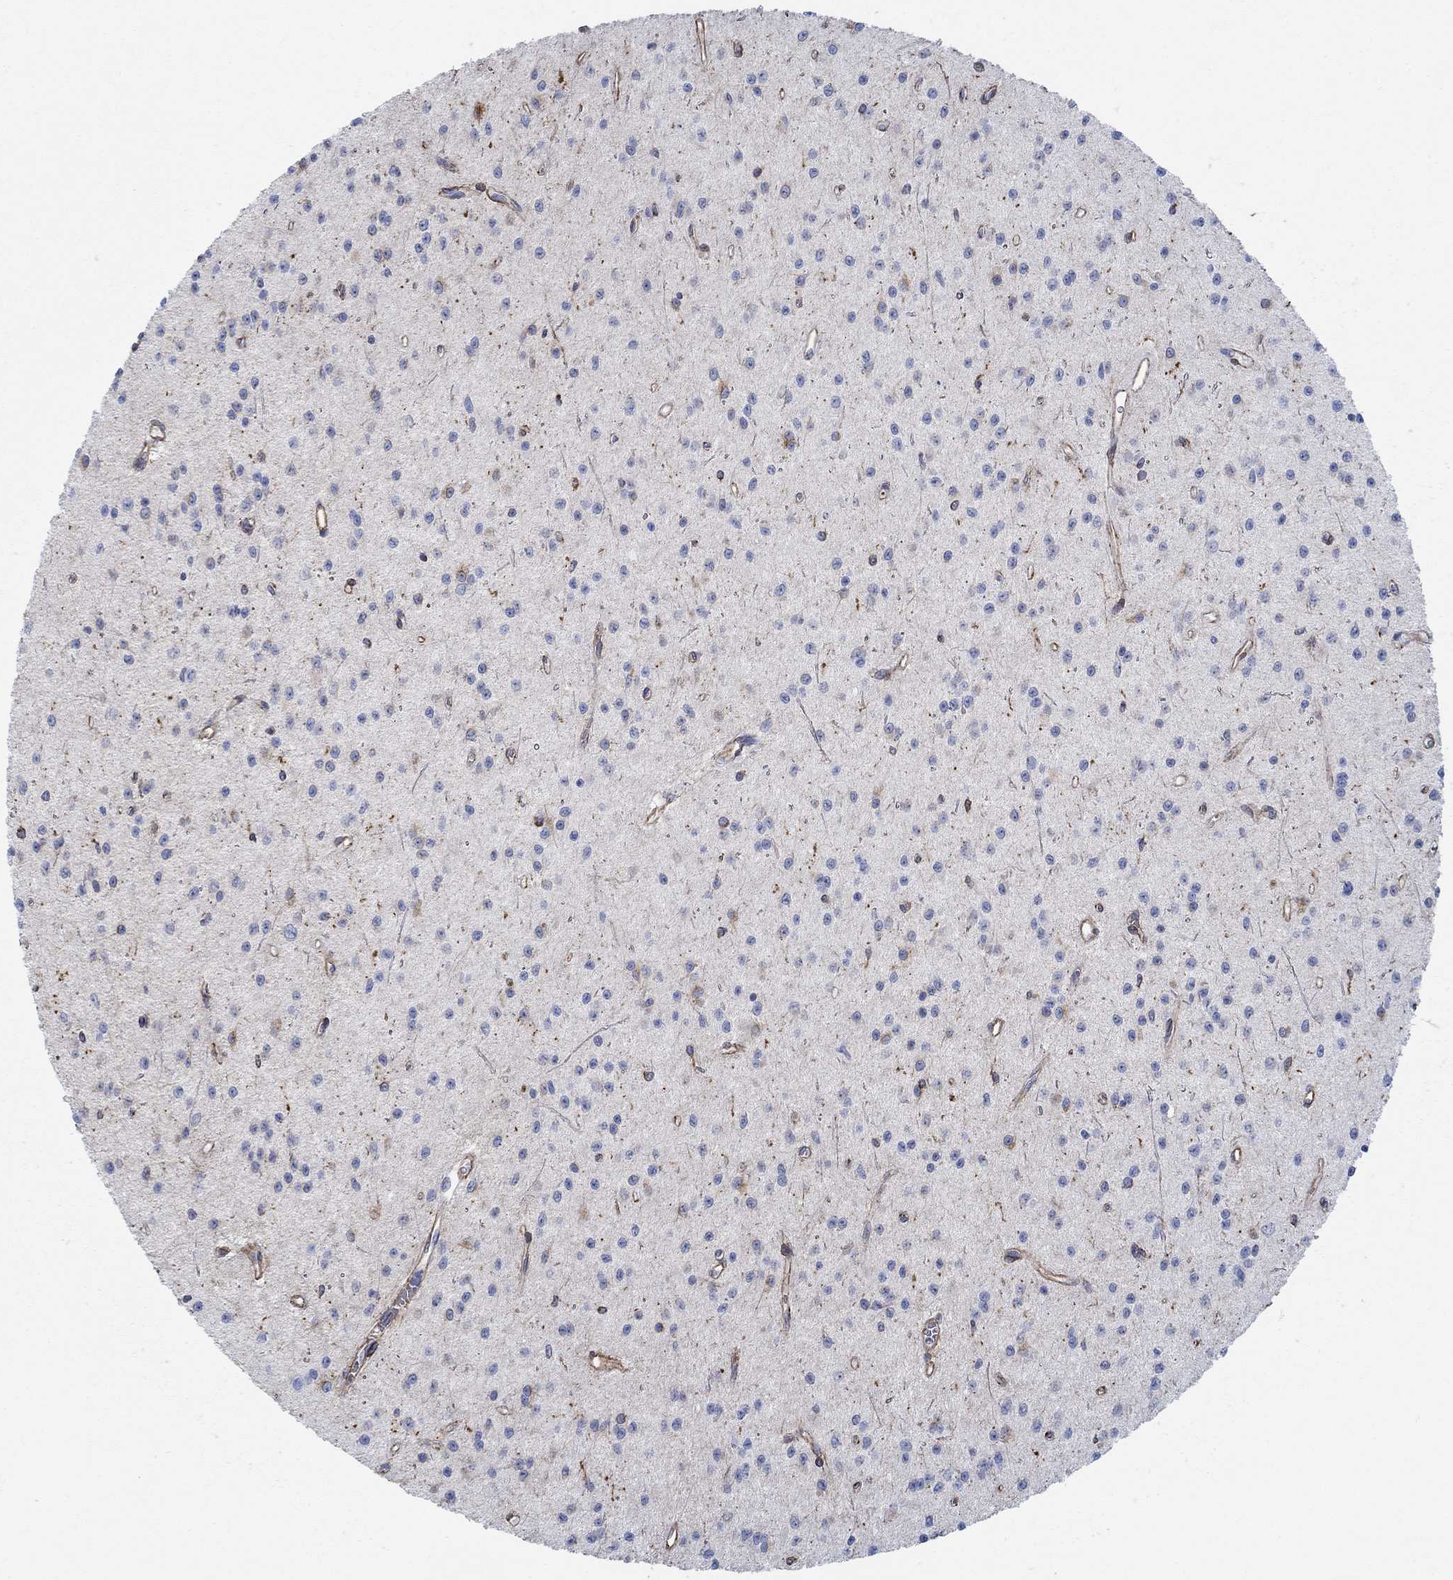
{"staining": {"intensity": "strong", "quantity": "<25%", "location": "cytoplasmic/membranous"}, "tissue": "glioma", "cell_type": "Tumor cells", "image_type": "cancer", "snomed": [{"axis": "morphology", "description": "Glioma, malignant, Low grade"}, {"axis": "topography", "description": "Brain"}], "caption": "Immunohistochemical staining of malignant glioma (low-grade) displays strong cytoplasmic/membranous protein expression in approximately <25% of tumor cells.", "gene": "STC2", "patient": {"sex": "female", "age": 45}}